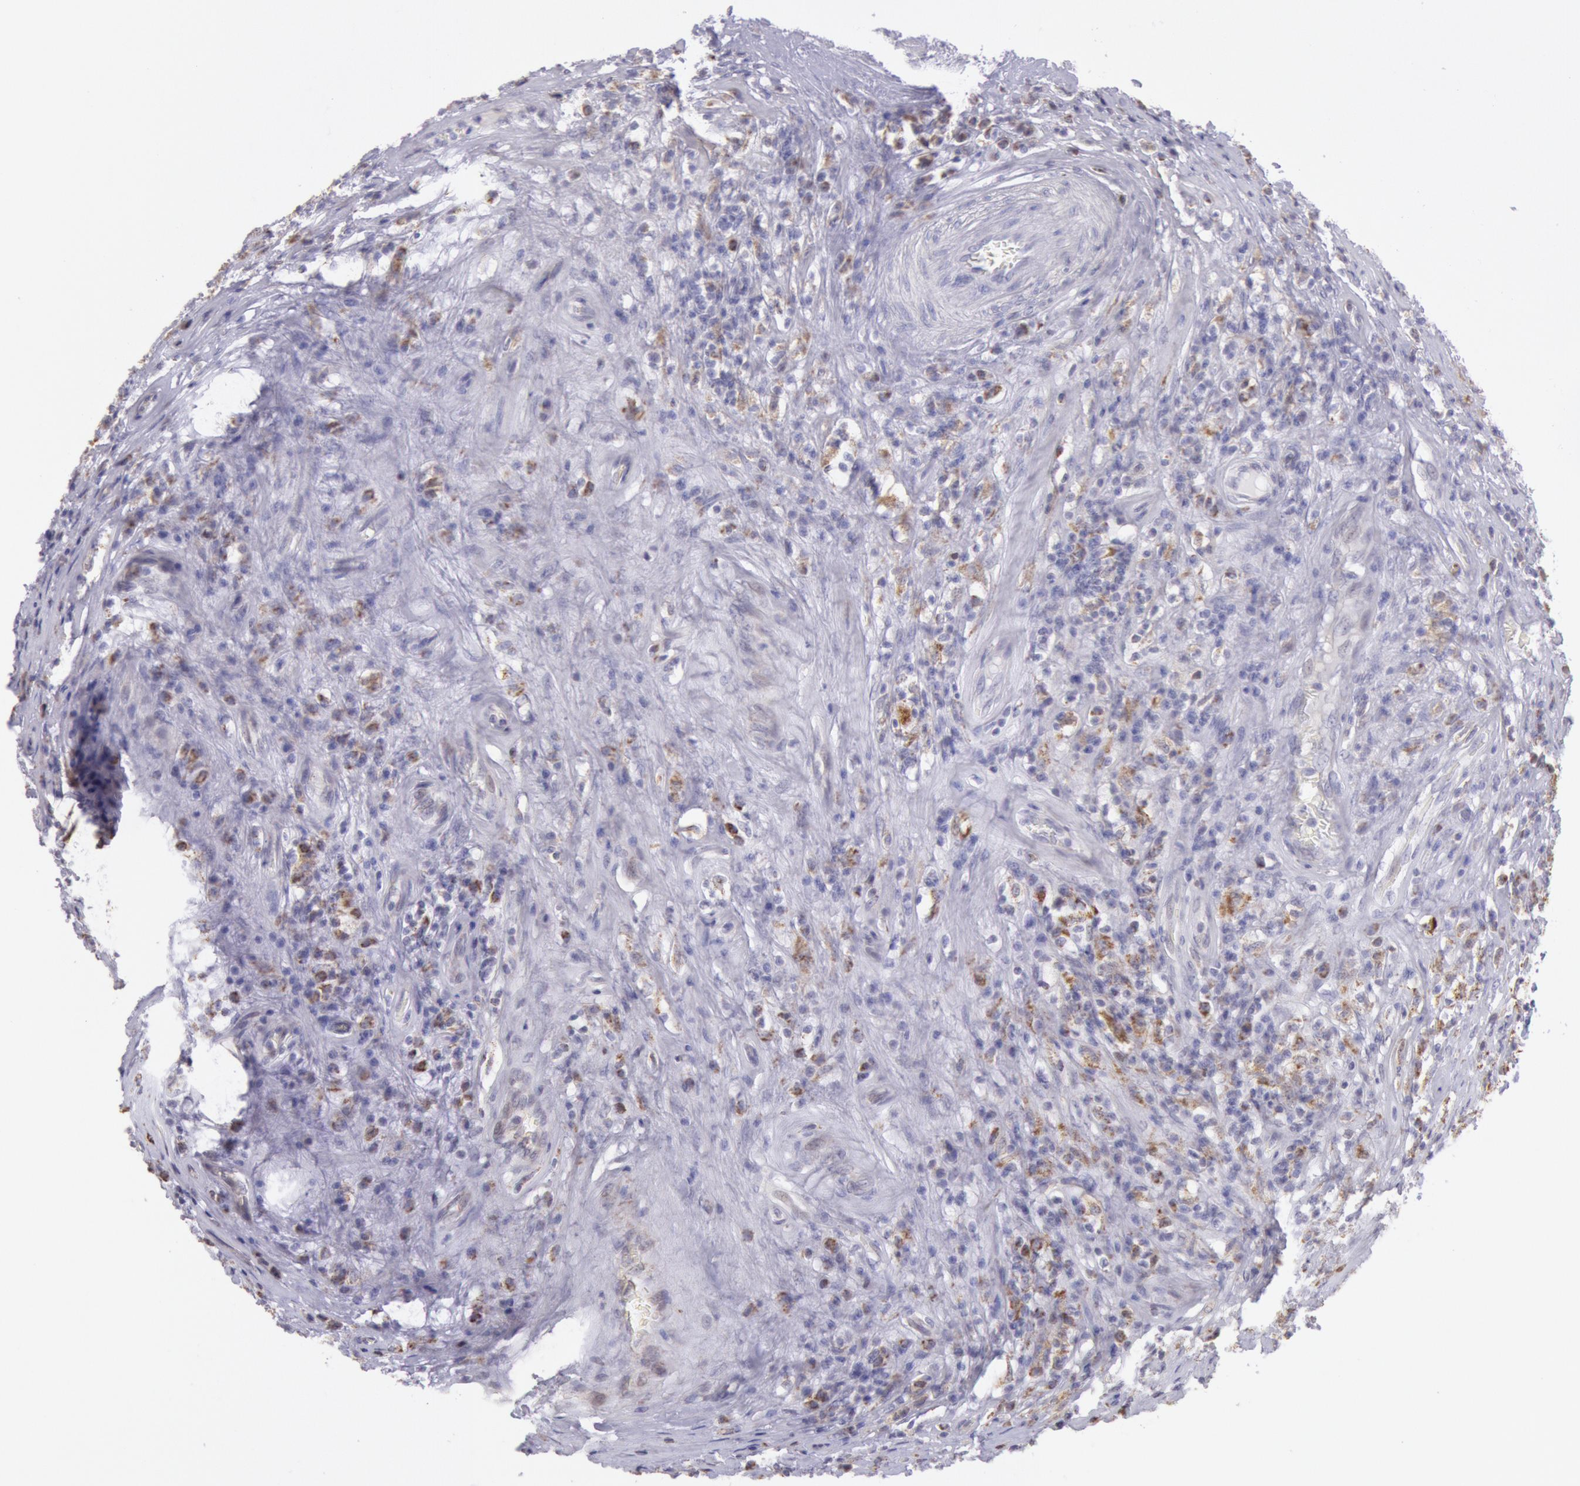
{"staining": {"intensity": "weak", "quantity": "25%-75%", "location": "cytoplasmic/membranous"}, "tissue": "testis cancer", "cell_type": "Tumor cells", "image_type": "cancer", "snomed": [{"axis": "morphology", "description": "Seminoma, NOS"}, {"axis": "topography", "description": "Testis"}], "caption": "The photomicrograph reveals a brown stain indicating the presence of a protein in the cytoplasmic/membranous of tumor cells in testis cancer (seminoma).", "gene": "FRMD6", "patient": {"sex": "male", "age": 34}}